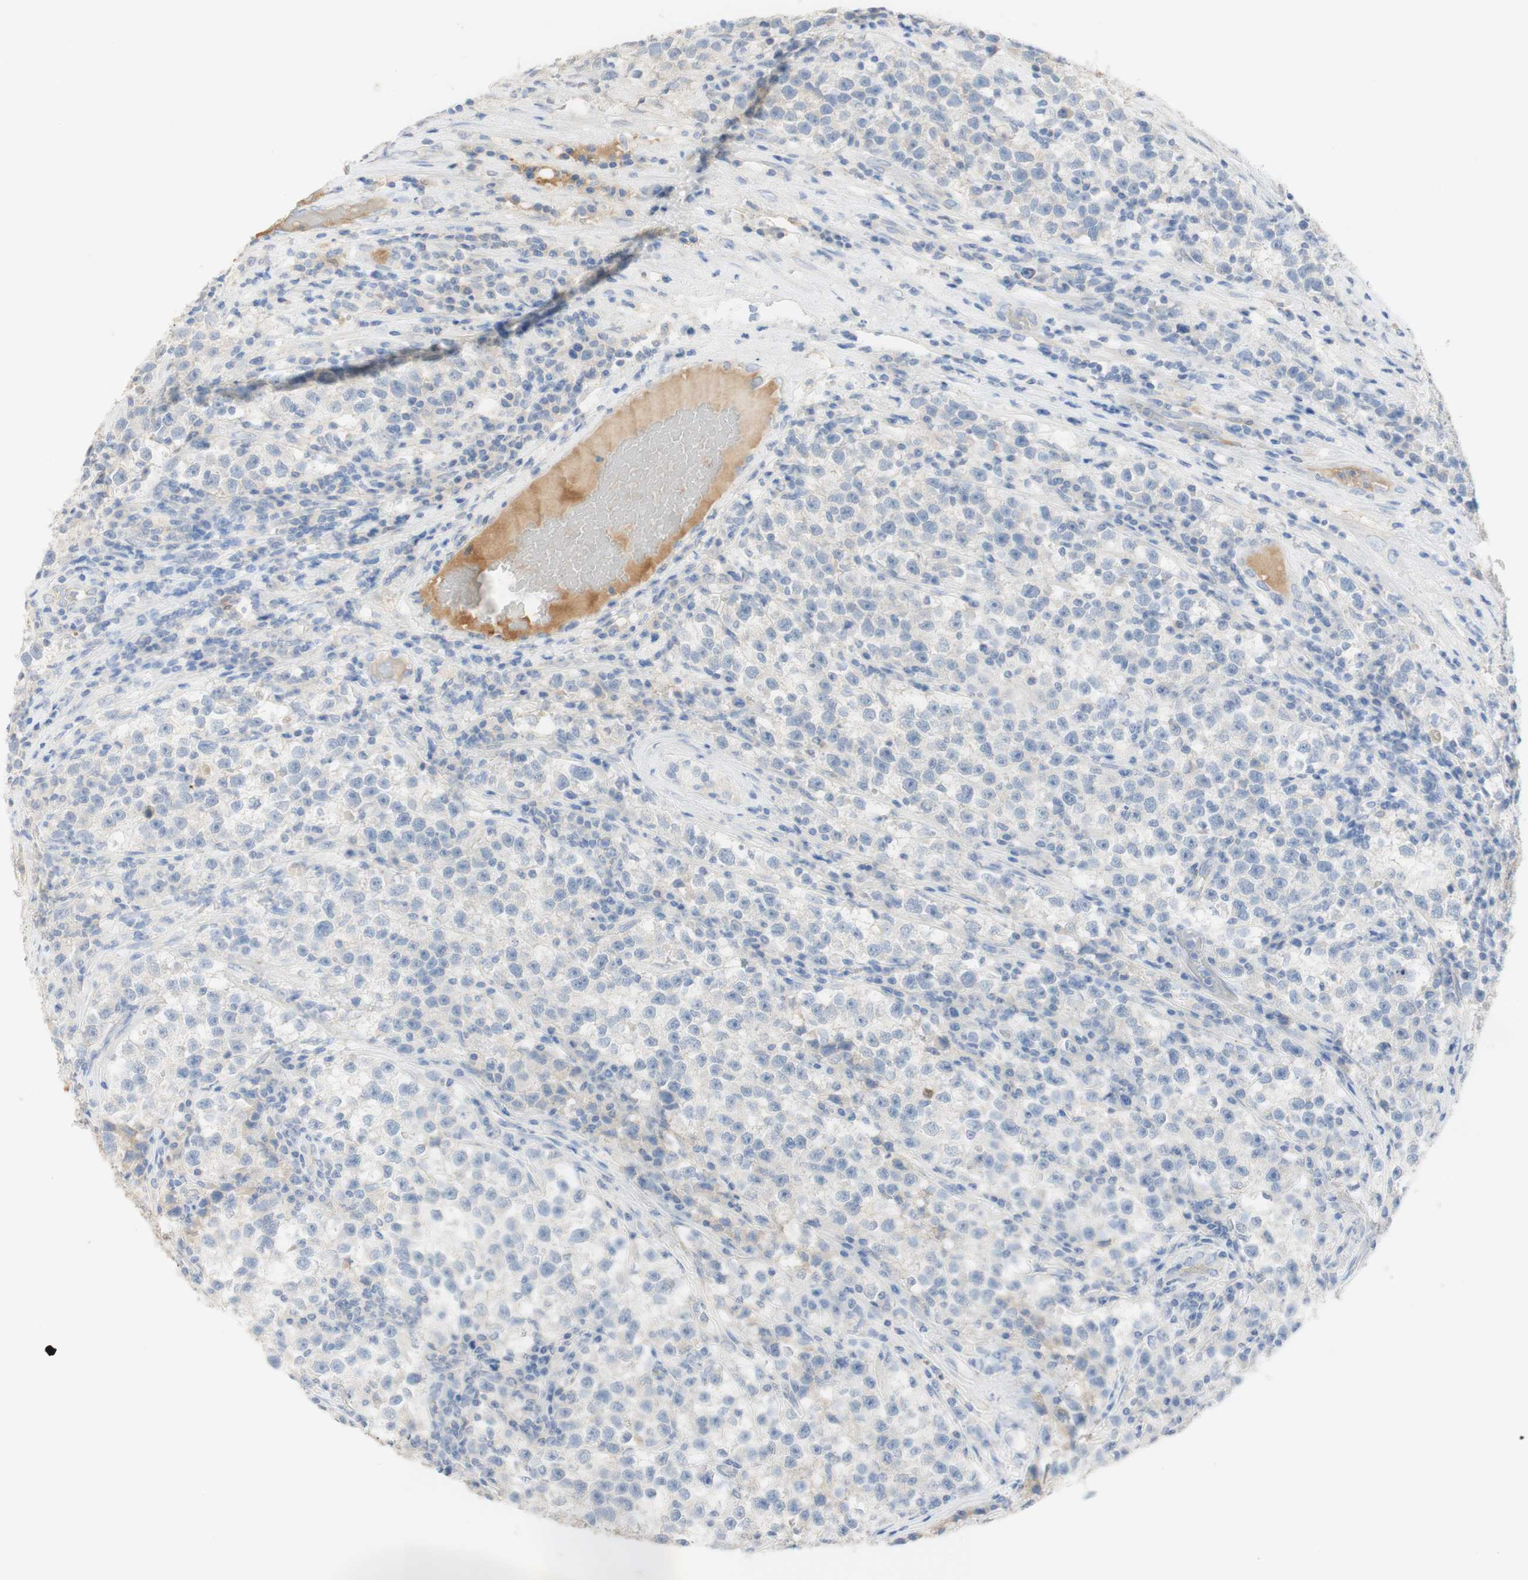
{"staining": {"intensity": "negative", "quantity": "none", "location": "none"}, "tissue": "testis cancer", "cell_type": "Tumor cells", "image_type": "cancer", "snomed": [{"axis": "morphology", "description": "Seminoma, NOS"}, {"axis": "topography", "description": "Testis"}], "caption": "High magnification brightfield microscopy of testis cancer stained with DAB (3,3'-diaminobenzidine) (brown) and counterstained with hematoxylin (blue): tumor cells show no significant staining.", "gene": "SELENBP1", "patient": {"sex": "male", "age": 22}}